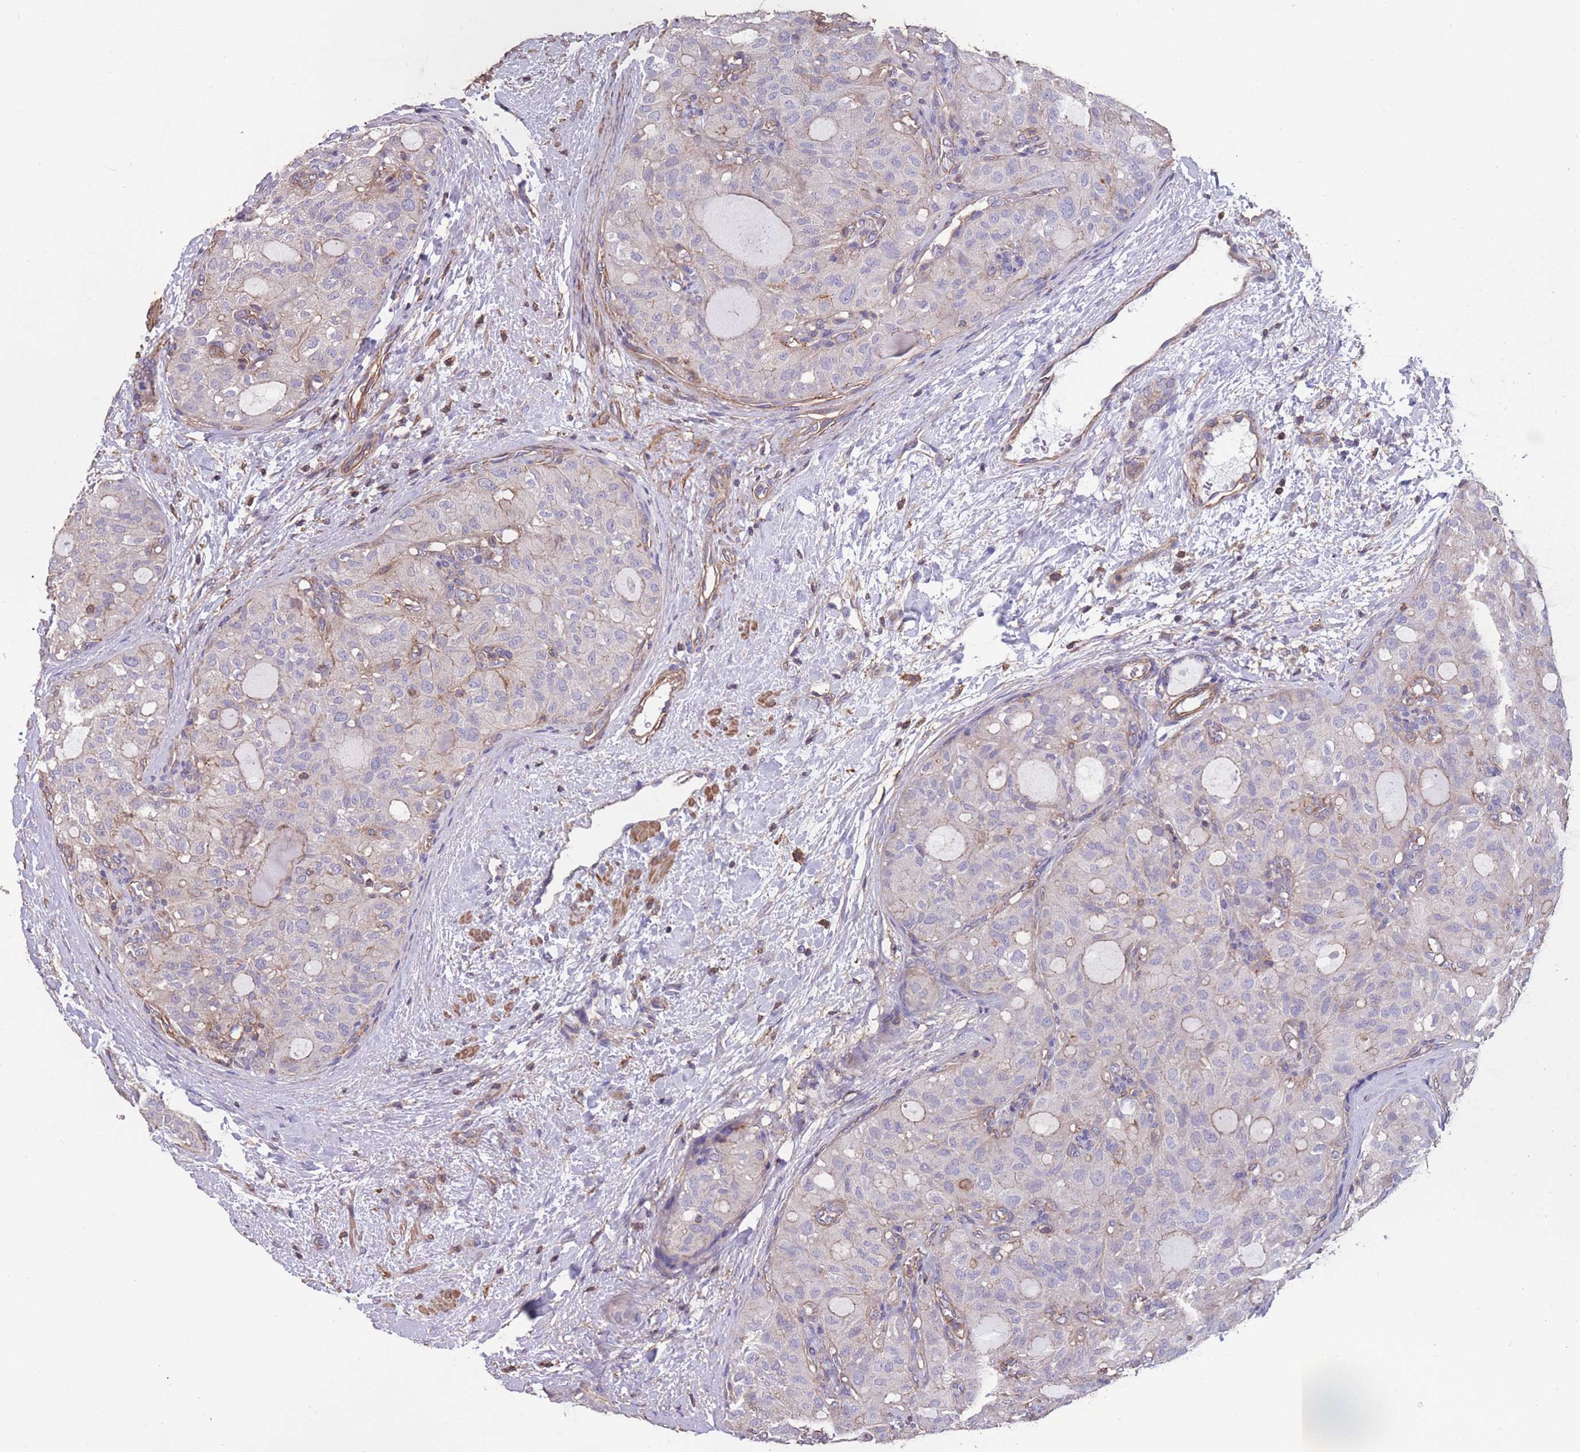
{"staining": {"intensity": "negative", "quantity": "none", "location": "none"}, "tissue": "thyroid cancer", "cell_type": "Tumor cells", "image_type": "cancer", "snomed": [{"axis": "morphology", "description": "Follicular adenoma carcinoma, NOS"}, {"axis": "topography", "description": "Thyroid gland"}], "caption": "This histopathology image is of follicular adenoma carcinoma (thyroid) stained with immunohistochemistry (IHC) to label a protein in brown with the nuclei are counter-stained blue. There is no positivity in tumor cells.", "gene": "NUDT21", "patient": {"sex": "male", "age": 75}}